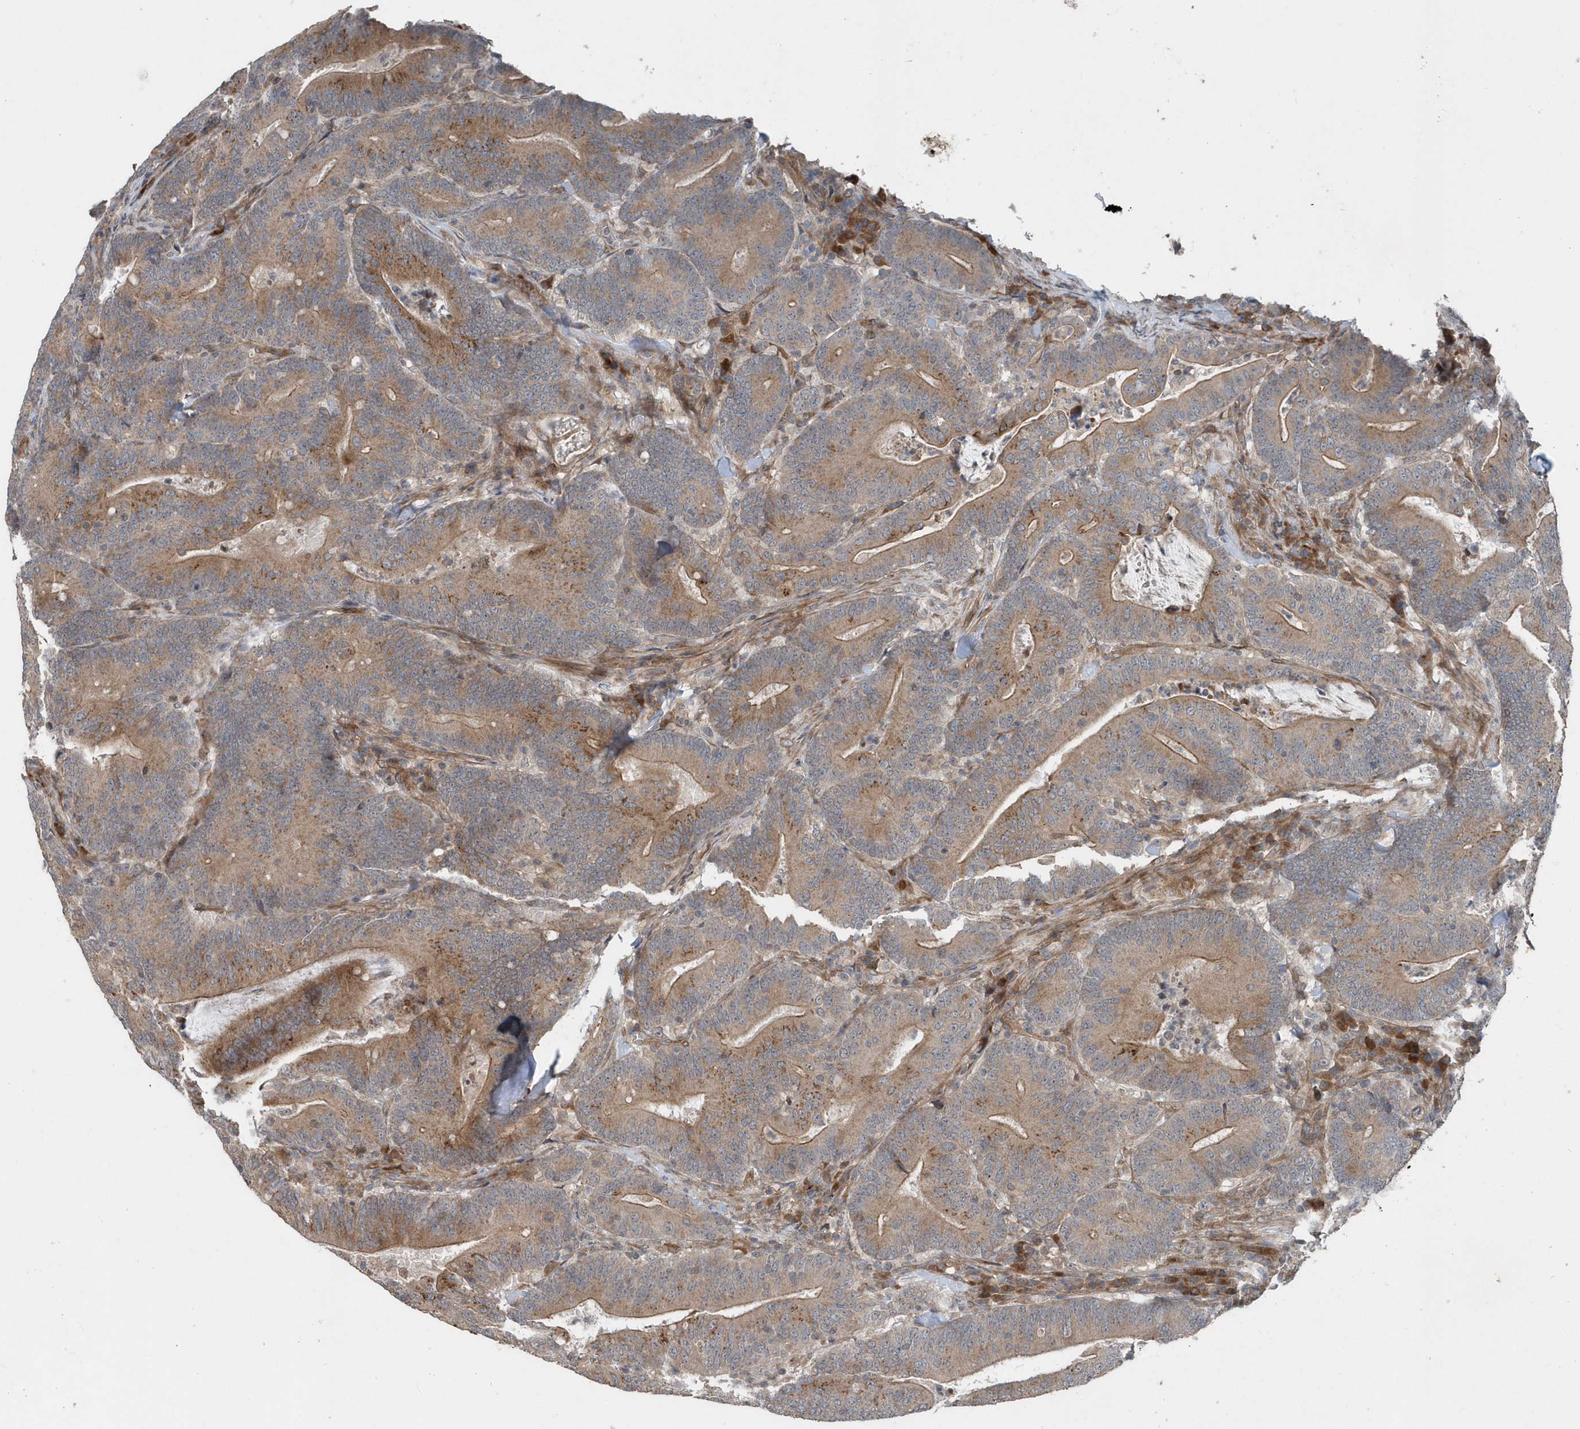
{"staining": {"intensity": "weak", "quantity": "25%-75%", "location": "cytoplasmic/membranous"}, "tissue": "colorectal cancer", "cell_type": "Tumor cells", "image_type": "cancer", "snomed": [{"axis": "morphology", "description": "Adenocarcinoma, NOS"}, {"axis": "topography", "description": "Colon"}], "caption": "Weak cytoplasmic/membranous staining is present in approximately 25%-75% of tumor cells in colorectal cancer (adenocarcinoma).", "gene": "MCC", "patient": {"sex": "female", "age": 66}}